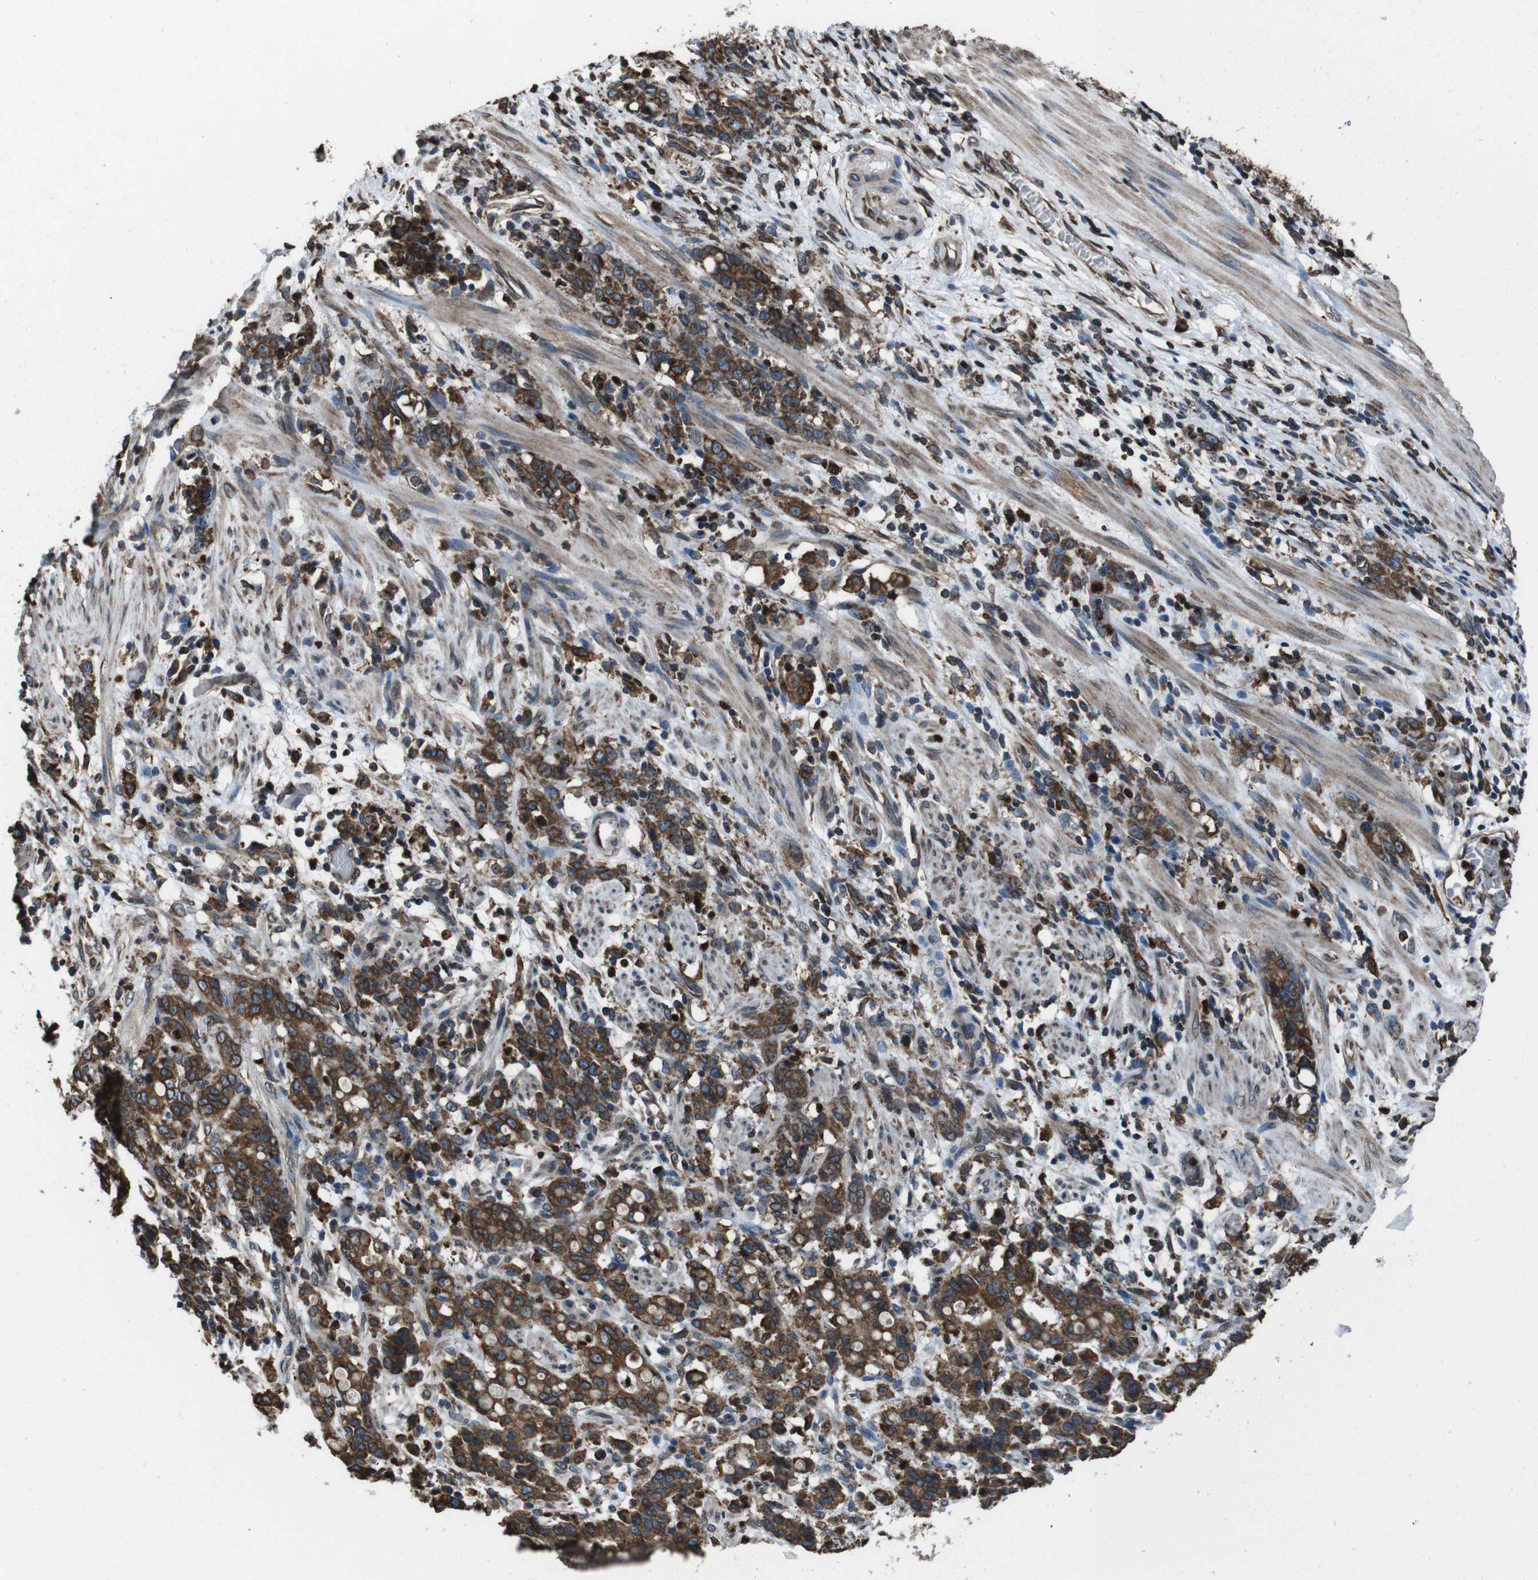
{"staining": {"intensity": "strong", "quantity": ">75%", "location": "cytoplasmic/membranous"}, "tissue": "stomach cancer", "cell_type": "Tumor cells", "image_type": "cancer", "snomed": [{"axis": "morphology", "description": "Adenocarcinoma, NOS"}, {"axis": "topography", "description": "Stomach, lower"}], "caption": "High-magnification brightfield microscopy of stomach cancer stained with DAB (brown) and counterstained with hematoxylin (blue). tumor cells exhibit strong cytoplasmic/membranous expression is present in about>75% of cells.", "gene": "APMAP", "patient": {"sex": "male", "age": 88}}